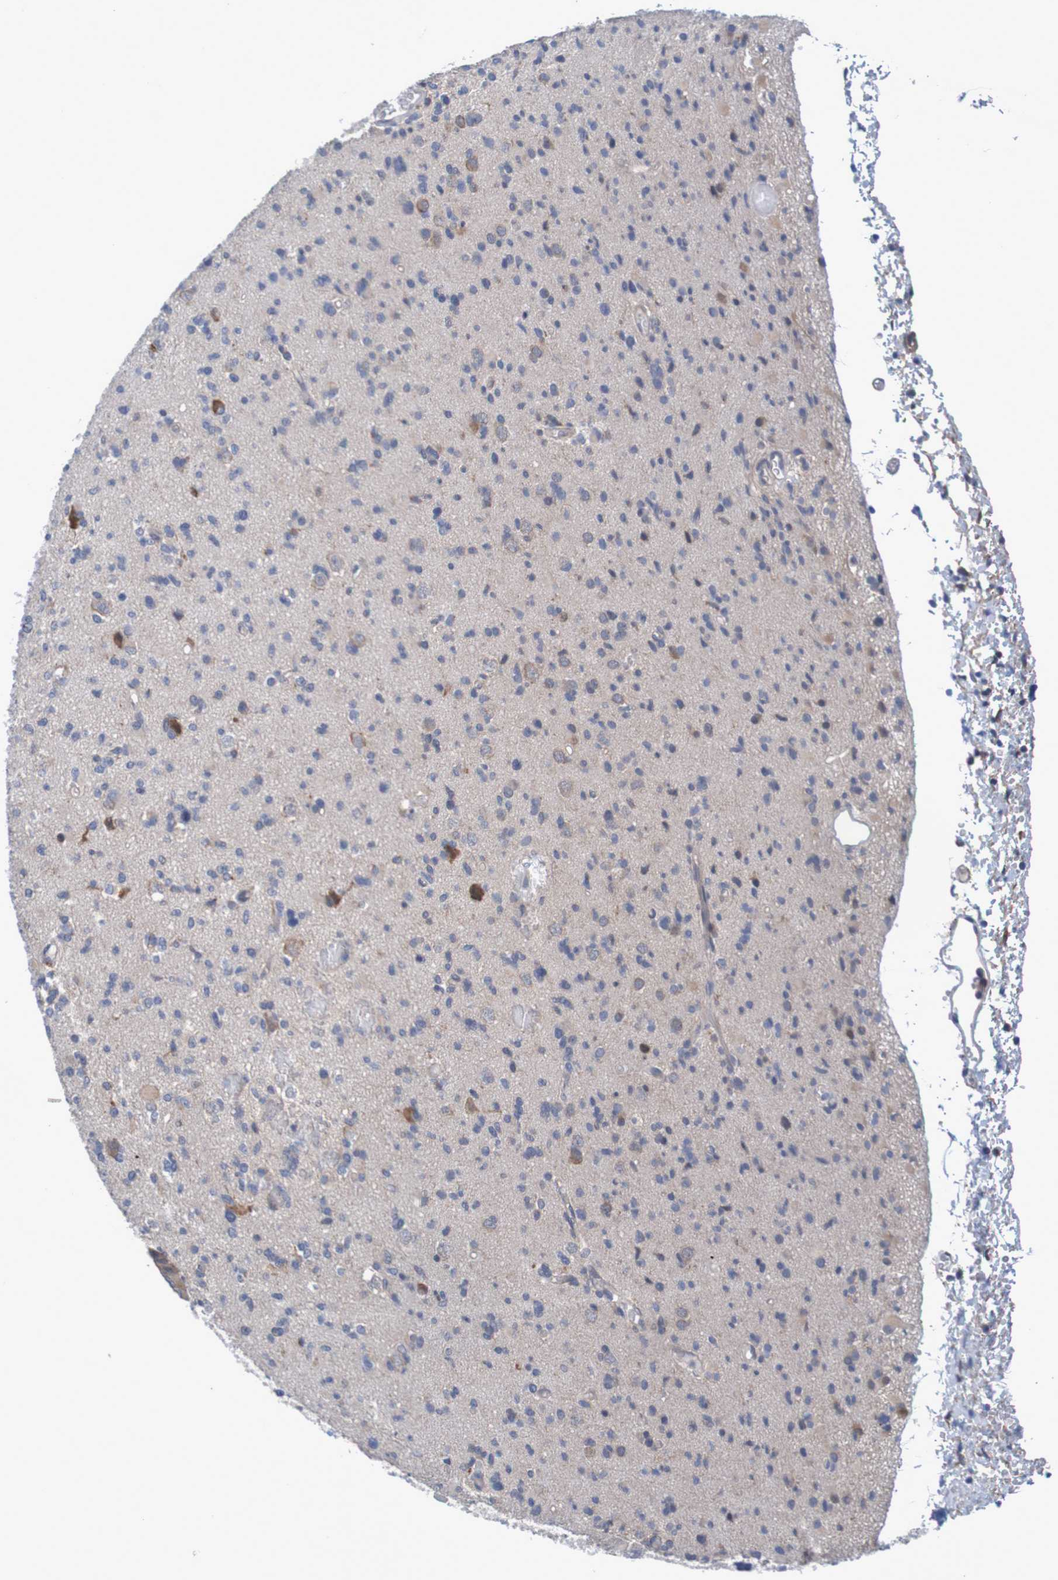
{"staining": {"intensity": "negative", "quantity": "none", "location": "none"}, "tissue": "glioma", "cell_type": "Tumor cells", "image_type": "cancer", "snomed": [{"axis": "morphology", "description": "Glioma, malignant, Low grade"}, {"axis": "topography", "description": "Brain"}], "caption": "The histopathology image displays no significant expression in tumor cells of low-grade glioma (malignant).", "gene": "CLDN18", "patient": {"sex": "female", "age": 22}}